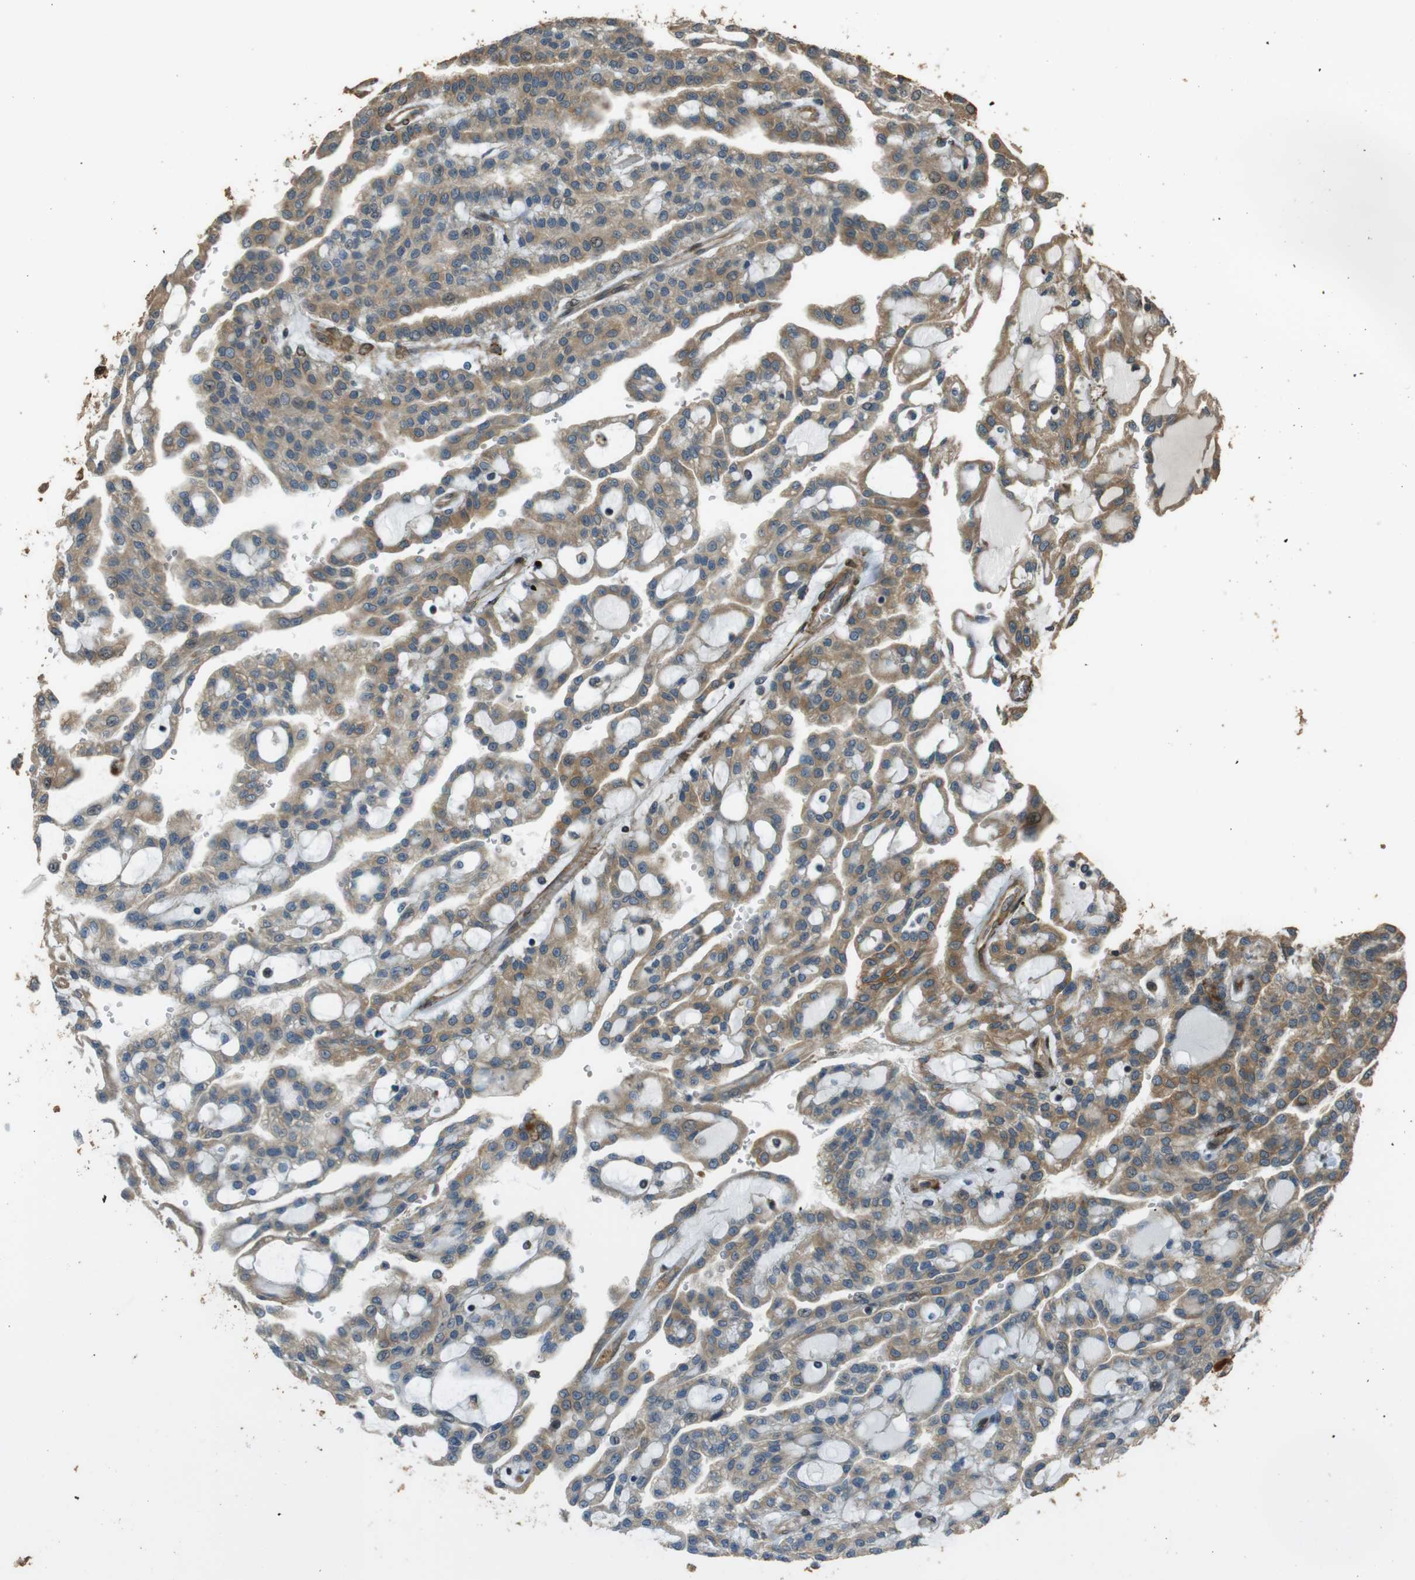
{"staining": {"intensity": "moderate", "quantity": ">75%", "location": "cytoplasmic/membranous"}, "tissue": "renal cancer", "cell_type": "Tumor cells", "image_type": "cancer", "snomed": [{"axis": "morphology", "description": "Adenocarcinoma, NOS"}, {"axis": "topography", "description": "Kidney"}], "caption": "Immunohistochemistry (IHC) of renal adenocarcinoma displays medium levels of moderate cytoplasmic/membranous positivity in about >75% of tumor cells.", "gene": "MSRB3", "patient": {"sex": "male", "age": 63}}